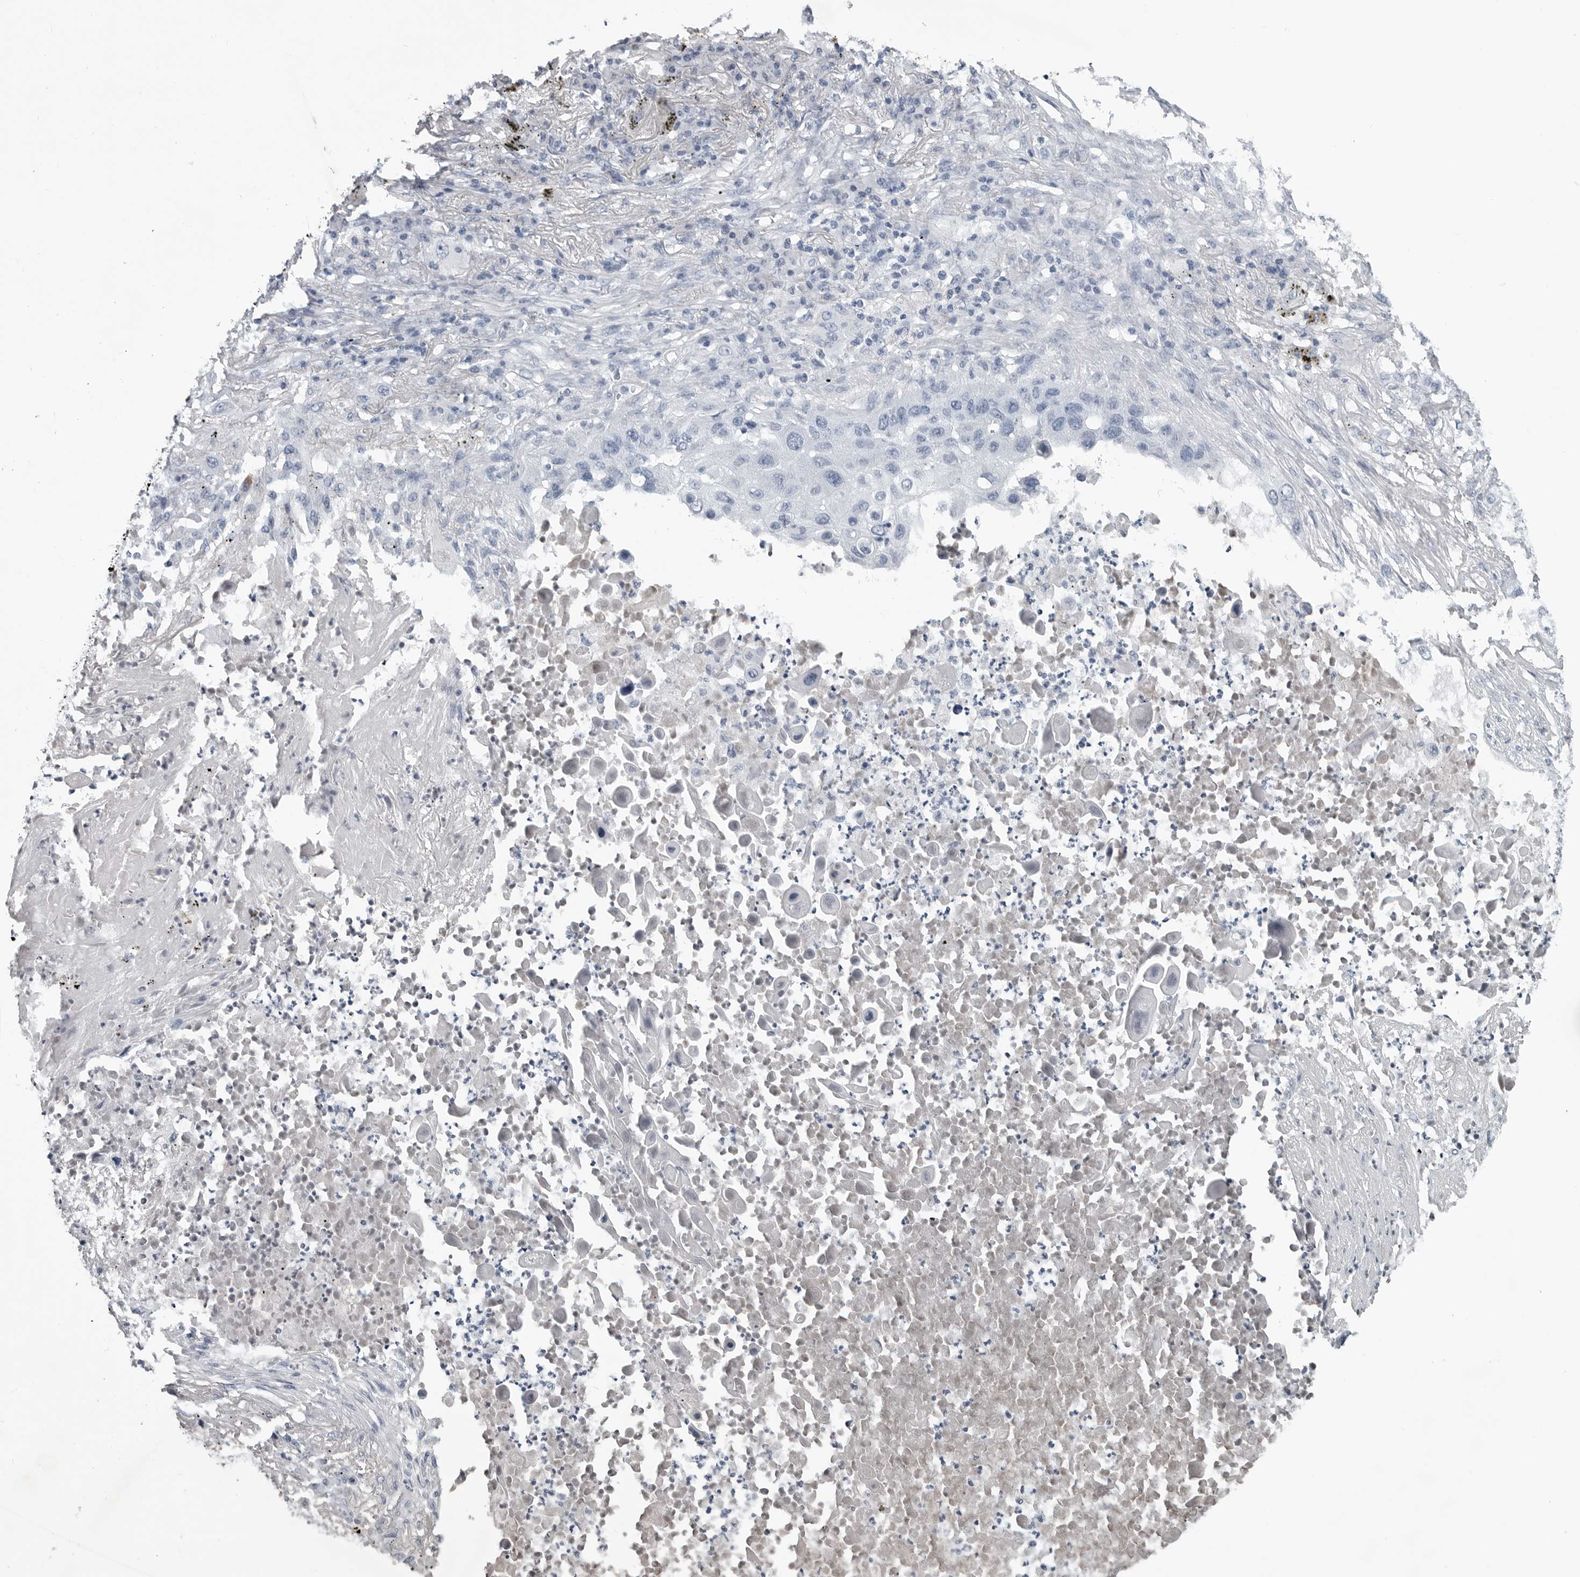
{"staining": {"intensity": "negative", "quantity": "none", "location": "none"}, "tissue": "lung cancer", "cell_type": "Tumor cells", "image_type": "cancer", "snomed": [{"axis": "morphology", "description": "Squamous cell carcinoma, NOS"}, {"axis": "topography", "description": "Lung"}], "caption": "Immunohistochemical staining of lung cancer exhibits no significant expression in tumor cells.", "gene": "AMPD1", "patient": {"sex": "female", "age": 63}}